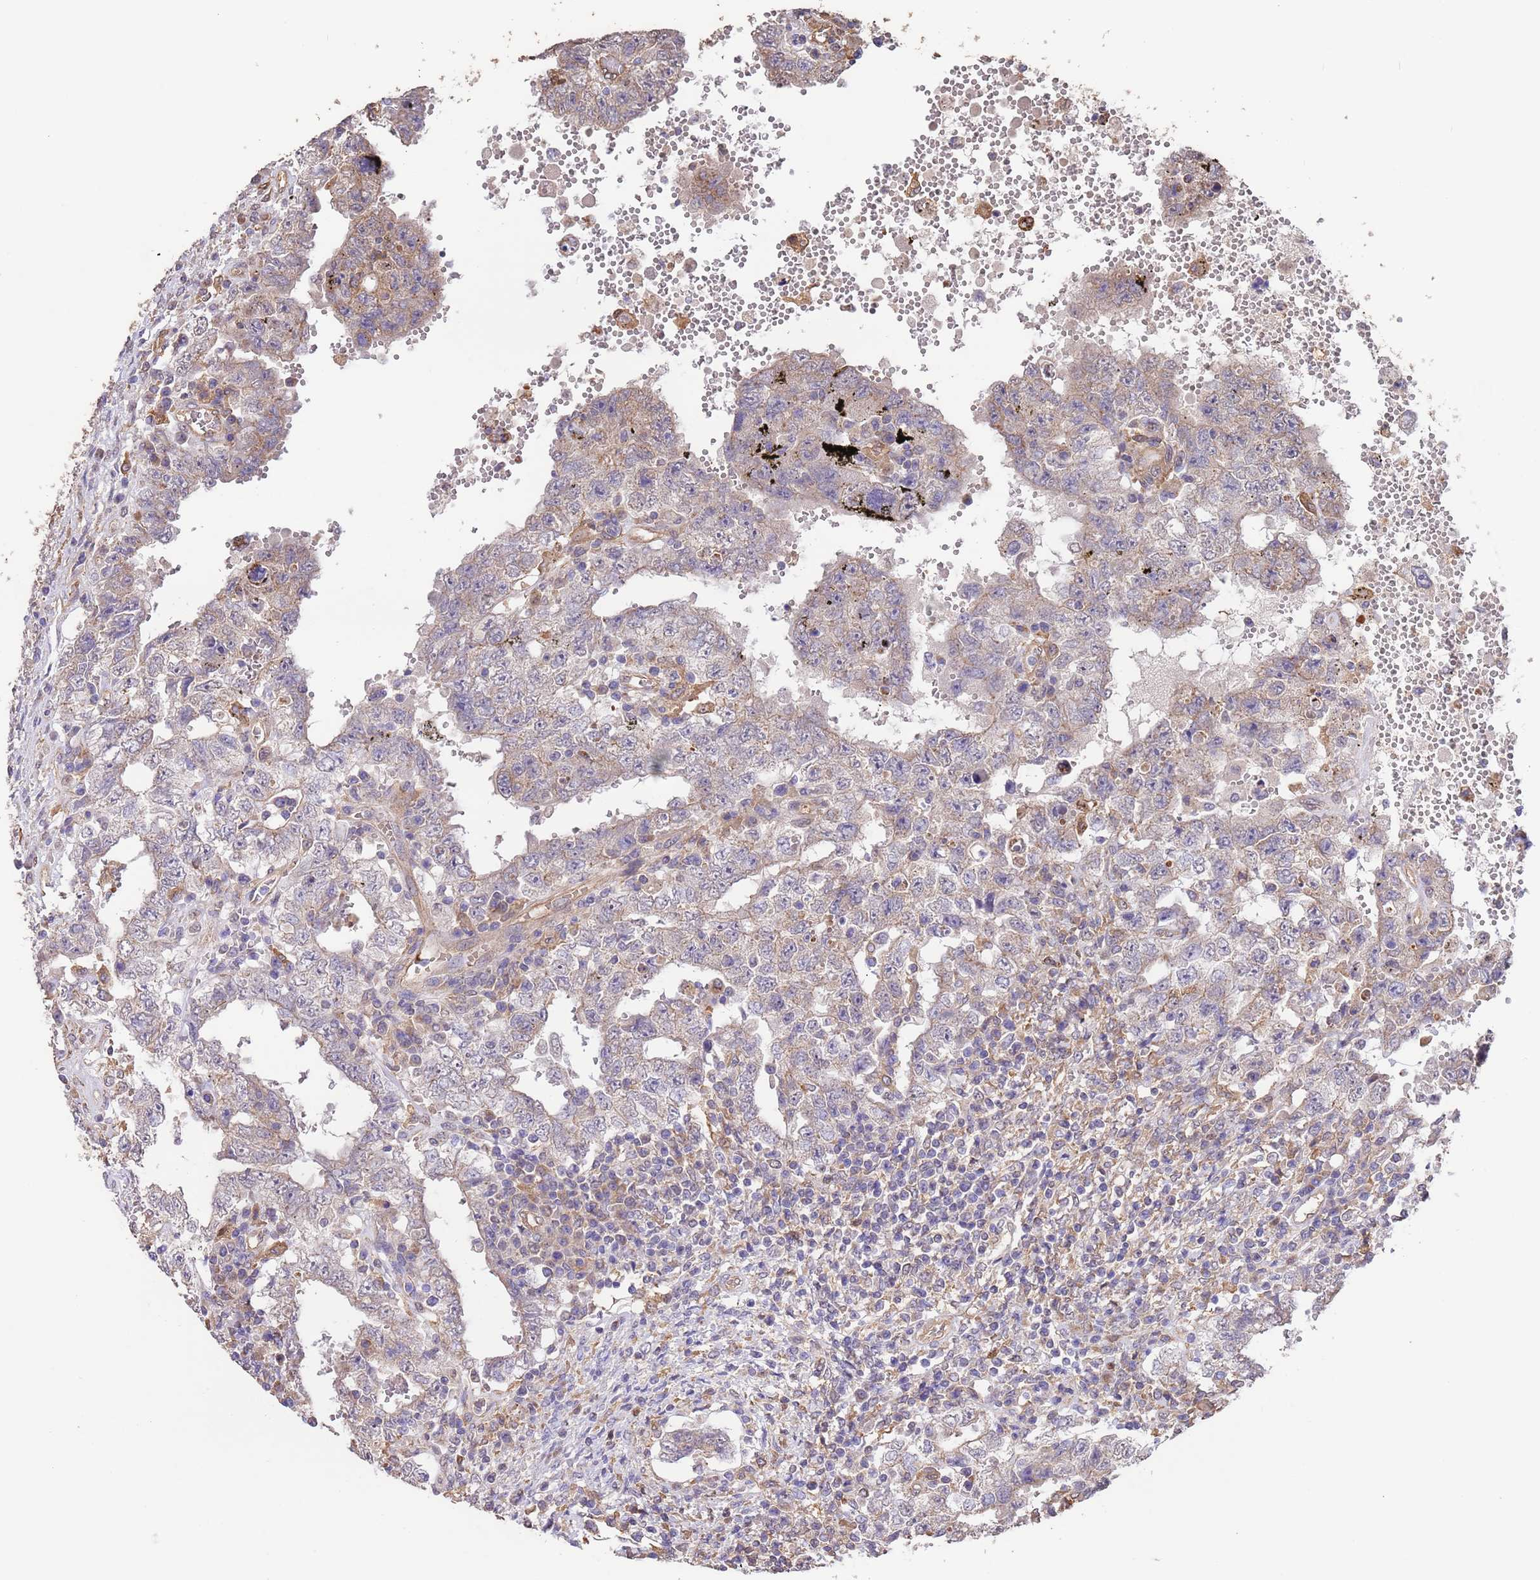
{"staining": {"intensity": "negative", "quantity": "none", "location": "none"}, "tissue": "testis cancer", "cell_type": "Tumor cells", "image_type": "cancer", "snomed": [{"axis": "morphology", "description": "Carcinoma, Embryonal, NOS"}, {"axis": "topography", "description": "Testis"}], "caption": "Human testis cancer stained for a protein using IHC displays no positivity in tumor cells.", "gene": "NPHP1", "patient": {"sex": "male", "age": 26}}